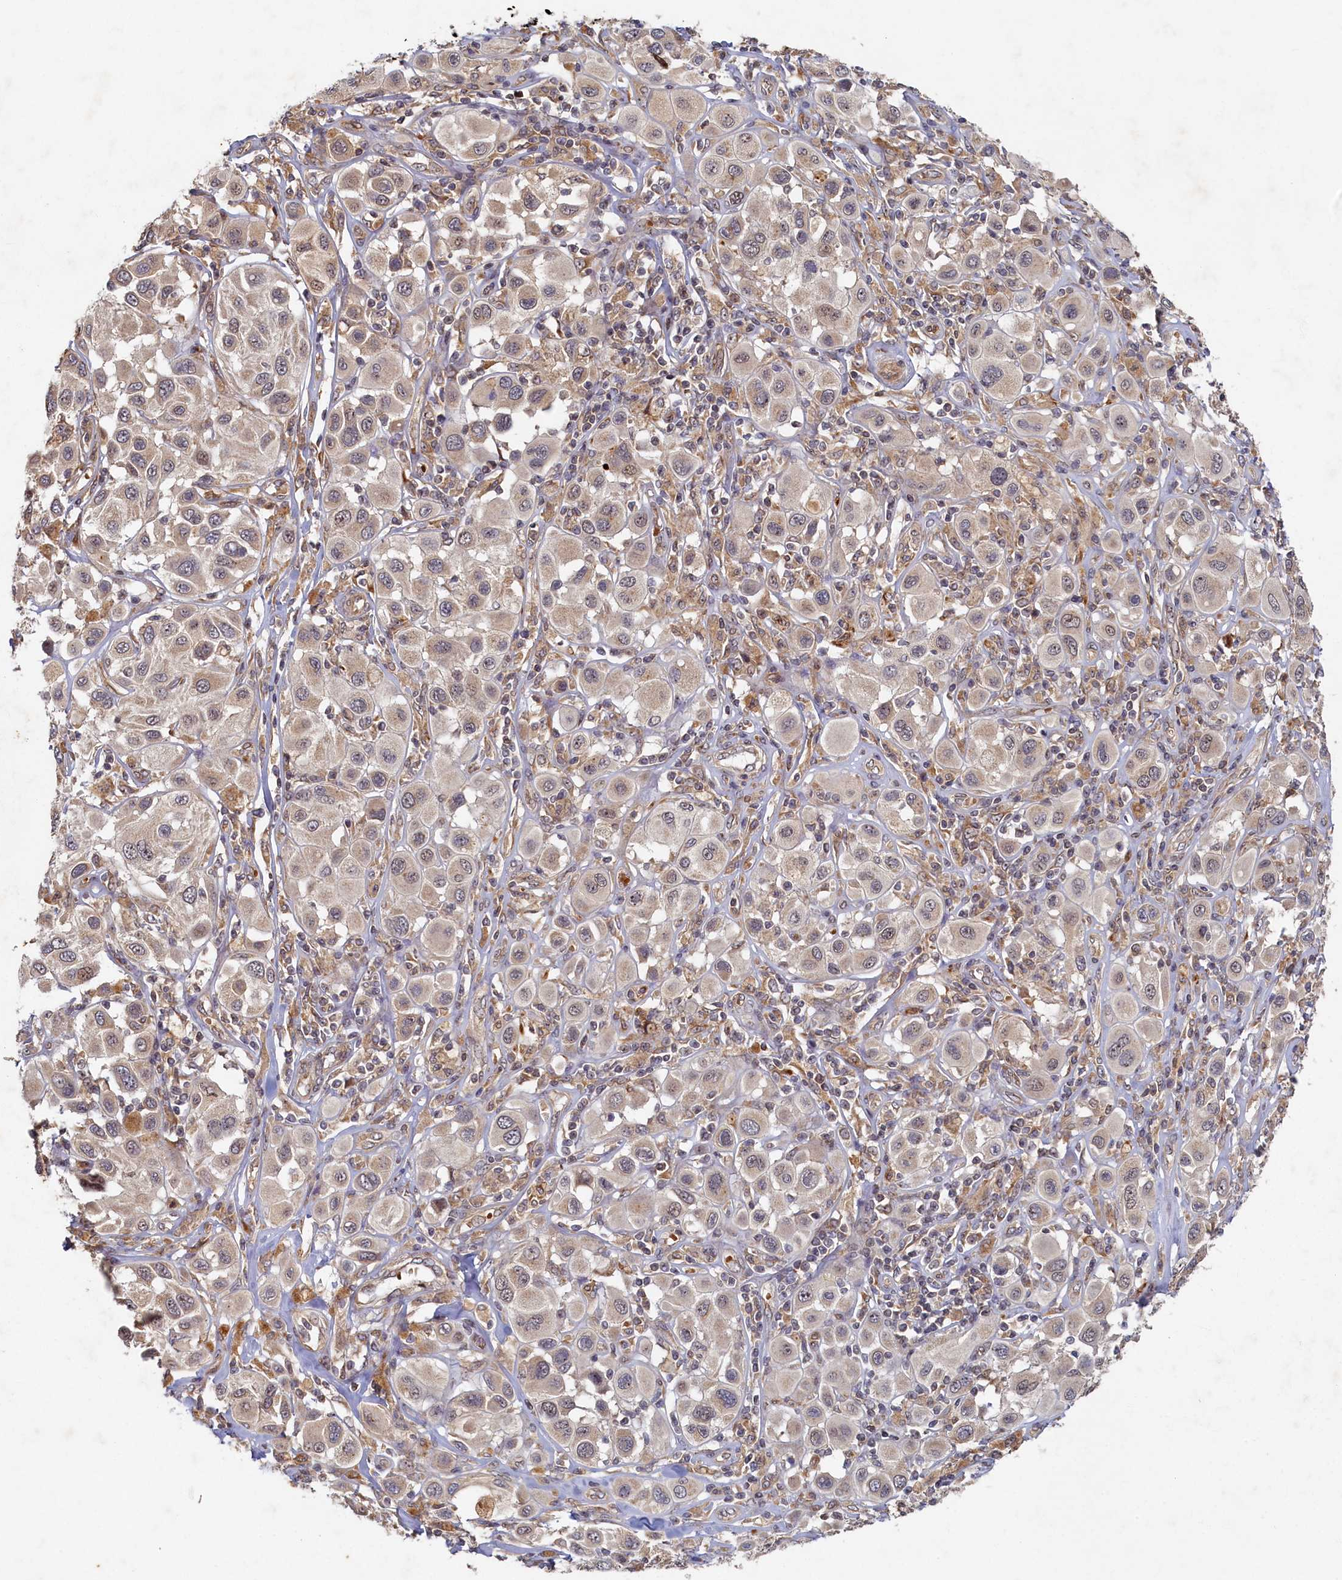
{"staining": {"intensity": "weak", "quantity": "<25%", "location": "cytoplasmic/membranous,nuclear"}, "tissue": "melanoma", "cell_type": "Tumor cells", "image_type": "cancer", "snomed": [{"axis": "morphology", "description": "Malignant melanoma, Metastatic site"}, {"axis": "topography", "description": "Skin"}], "caption": "IHC photomicrograph of human melanoma stained for a protein (brown), which demonstrates no positivity in tumor cells. The staining is performed using DAB (3,3'-diaminobenzidine) brown chromogen with nuclei counter-stained in using hematoxylin.", "gene": "CEP20", "patient": {"sex": "male", "age": 41}}